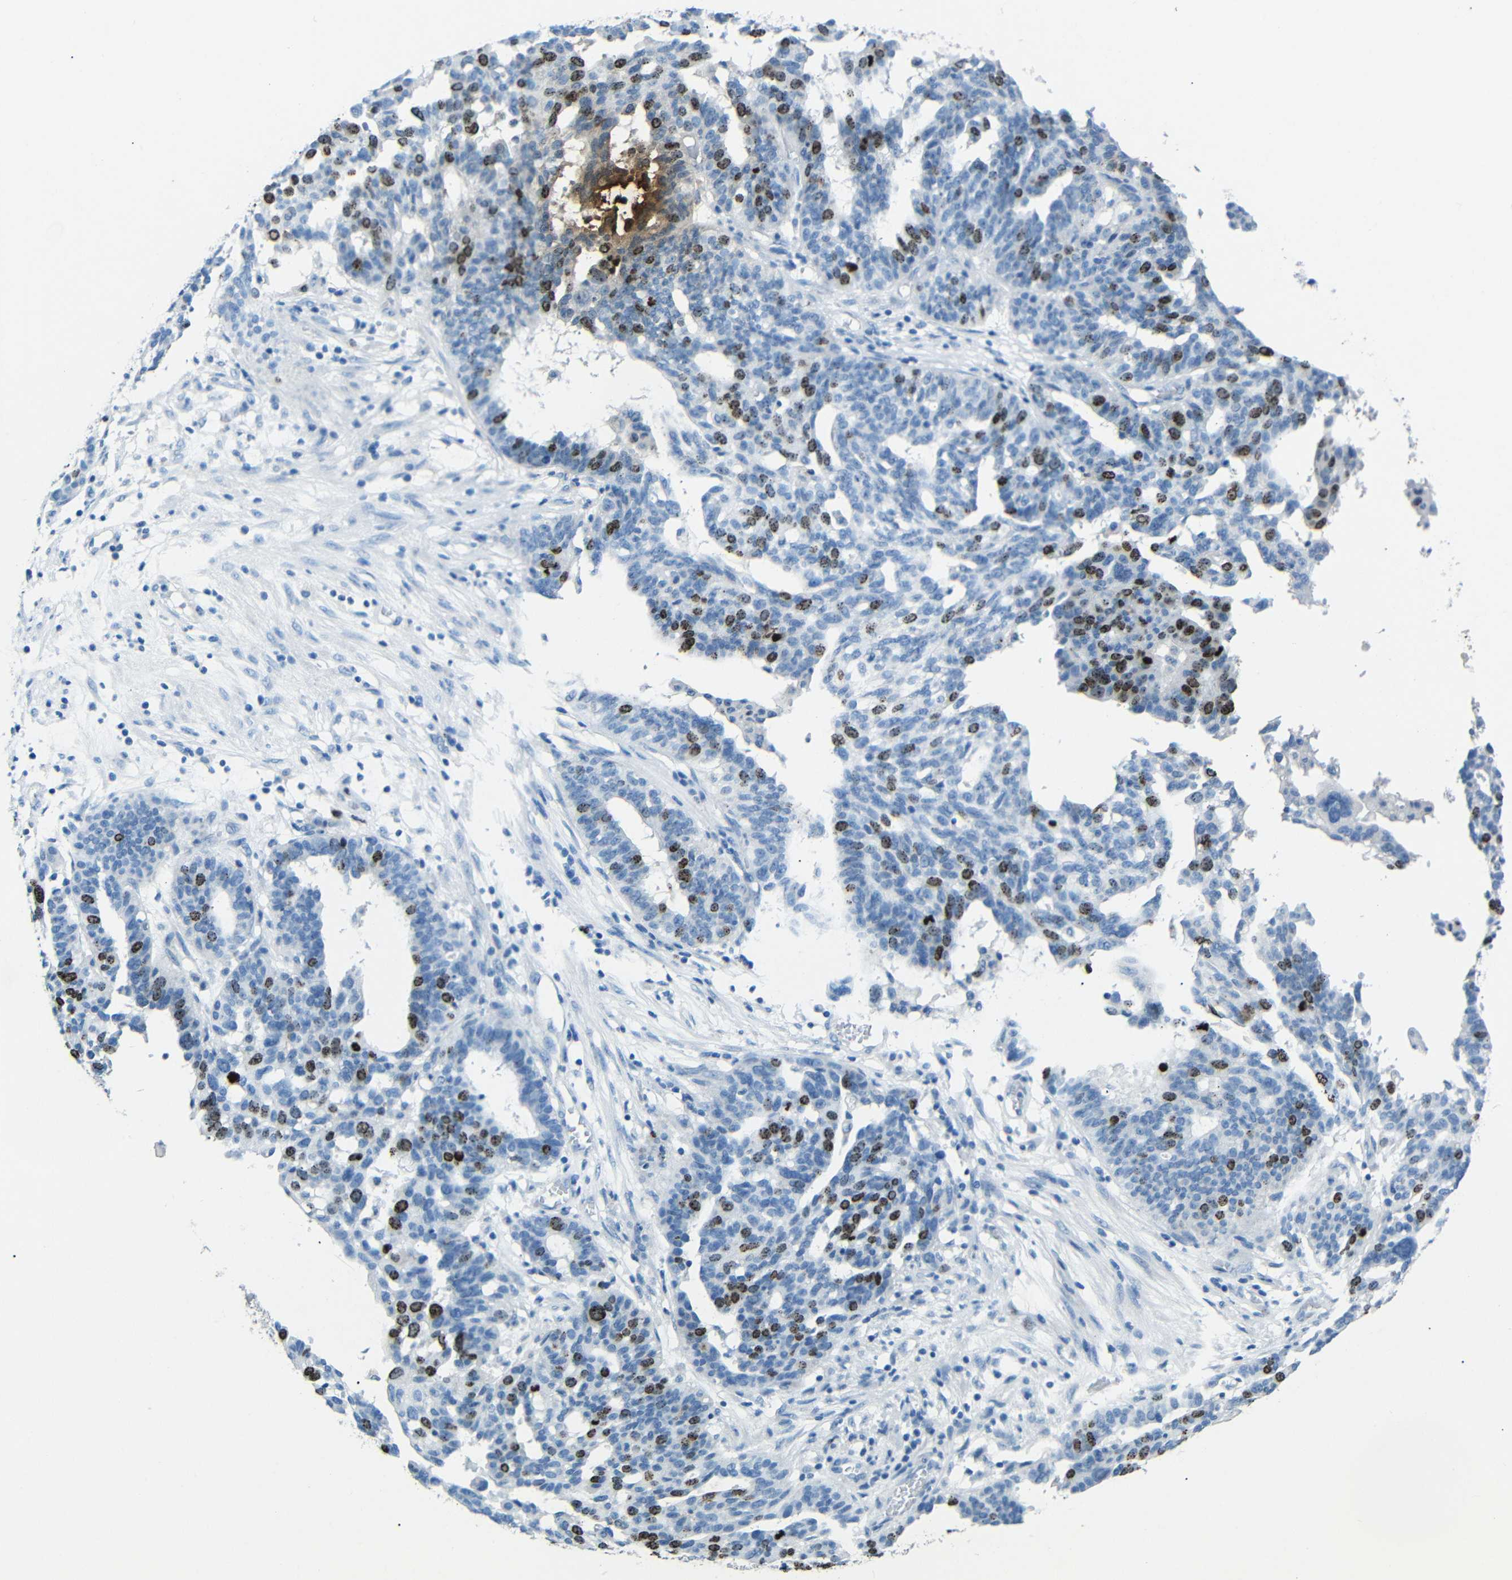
{"staining": {"intensity": "strong", "quantity": "25%-75%", "location": "nuclear"}, "tissue": "ovarian cancer", "cell_type": "Tumor cells", "image_type": "cancer", "snomed": [{"axis": "morphology", "description": "Cystadenocarcinoma, serous, NOS"}, {"axis": "topography", "description": "Ovary"}], "caption": "Brown immunohistochemical staining in human ovarian cancer exhibits strong nuclear positivity in about 25%-75% of tumor cells.", "gene": "INCENP", "patient": {"sex": "female", "age": 59}}